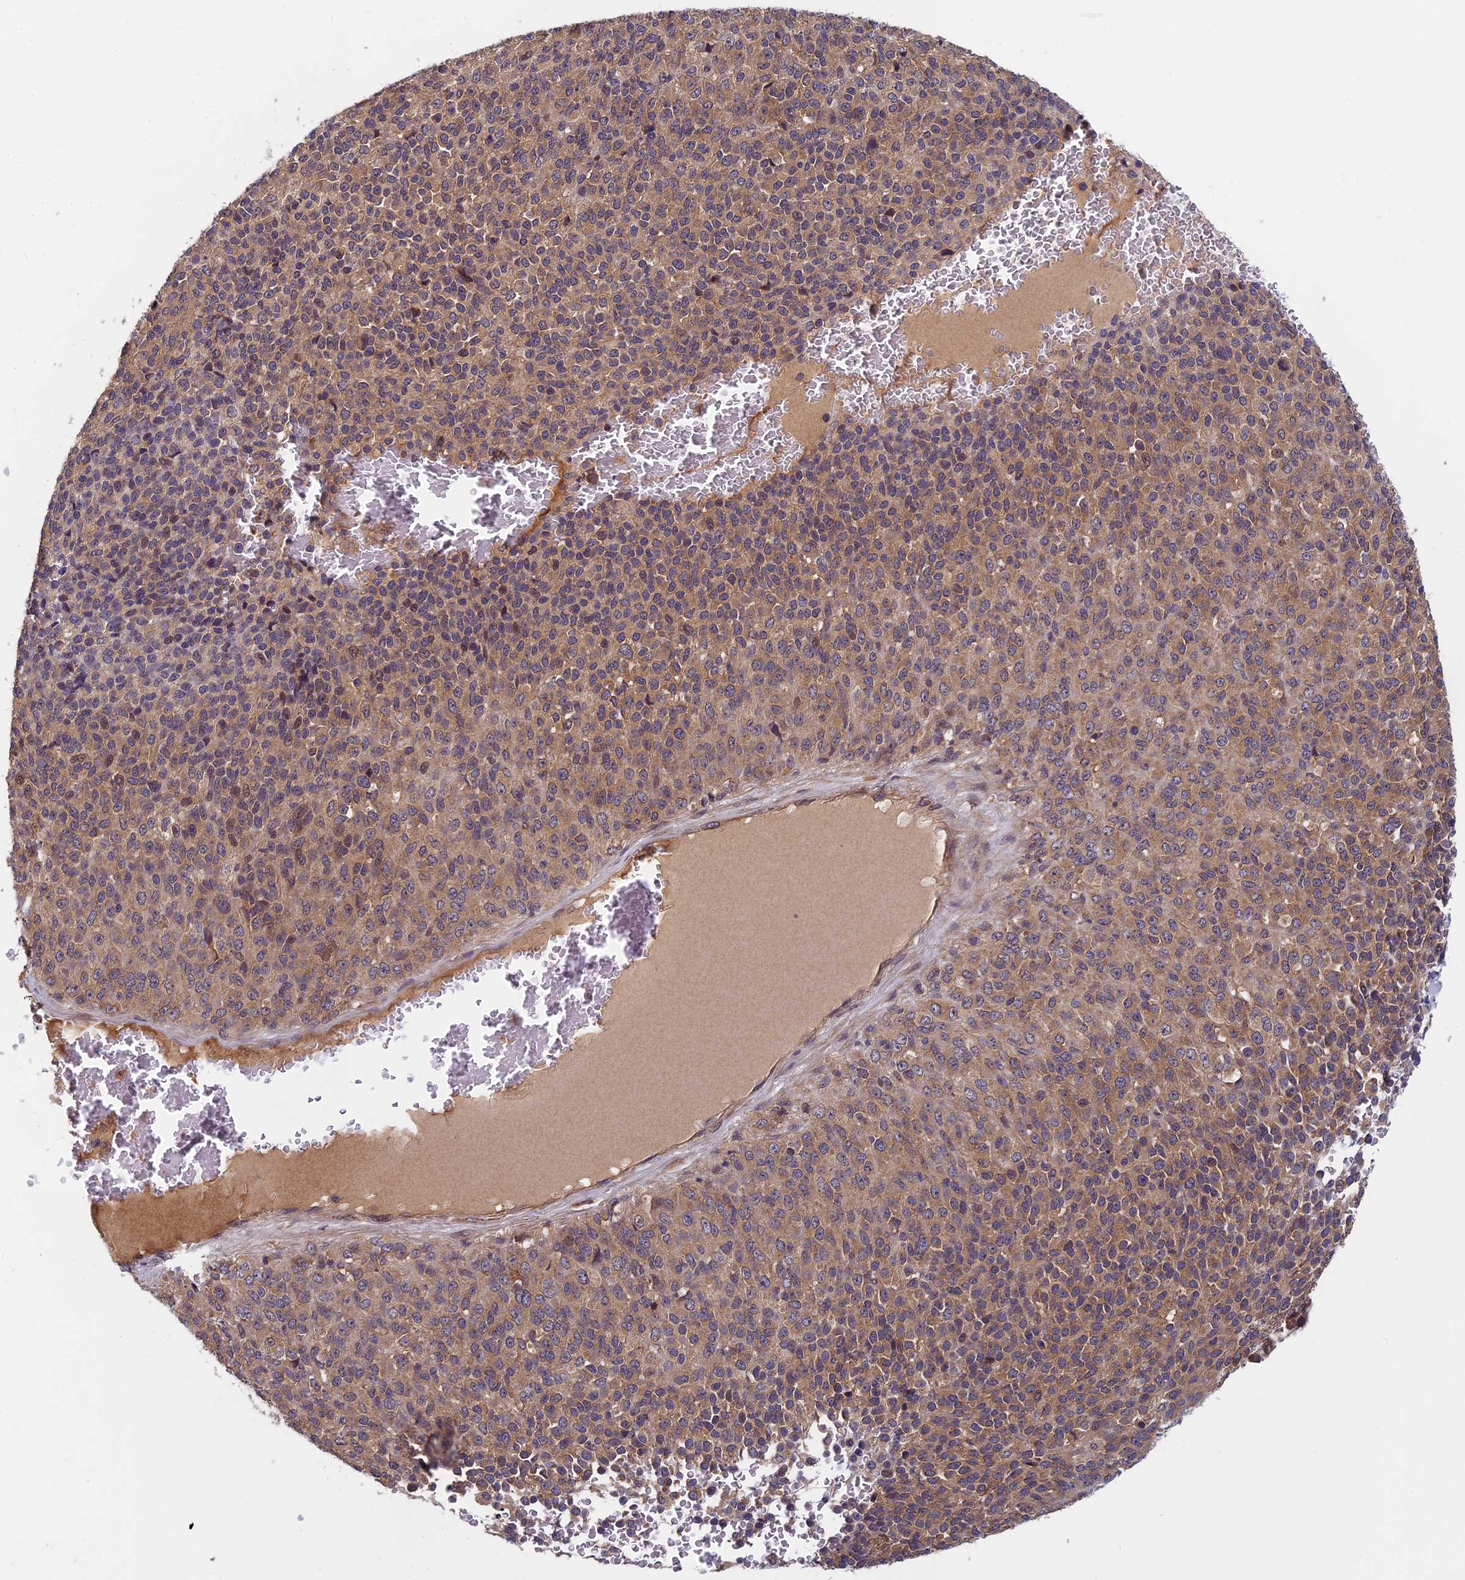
{"staining": {"intensity": "moderate", "quantity": ">75%", "location": "cytoplasmic/membranous"}, "tissue": "melanoma", "cell_type": "Tumor cells", "image_type": "cancer", "snomed": [{"axis": "morphology", "description": "Malignant melanoma, Metastatic site"}, {"axis": "topography", "description": "Brain"}], "caption": "Protein staining of melanoma tissue demonstrates moderate cytoplasmic/membranous positivity in approximately >75% of tumor cells.", "gene": "PIKFYVE", "patient": {"sex": "female", "age": 56}}